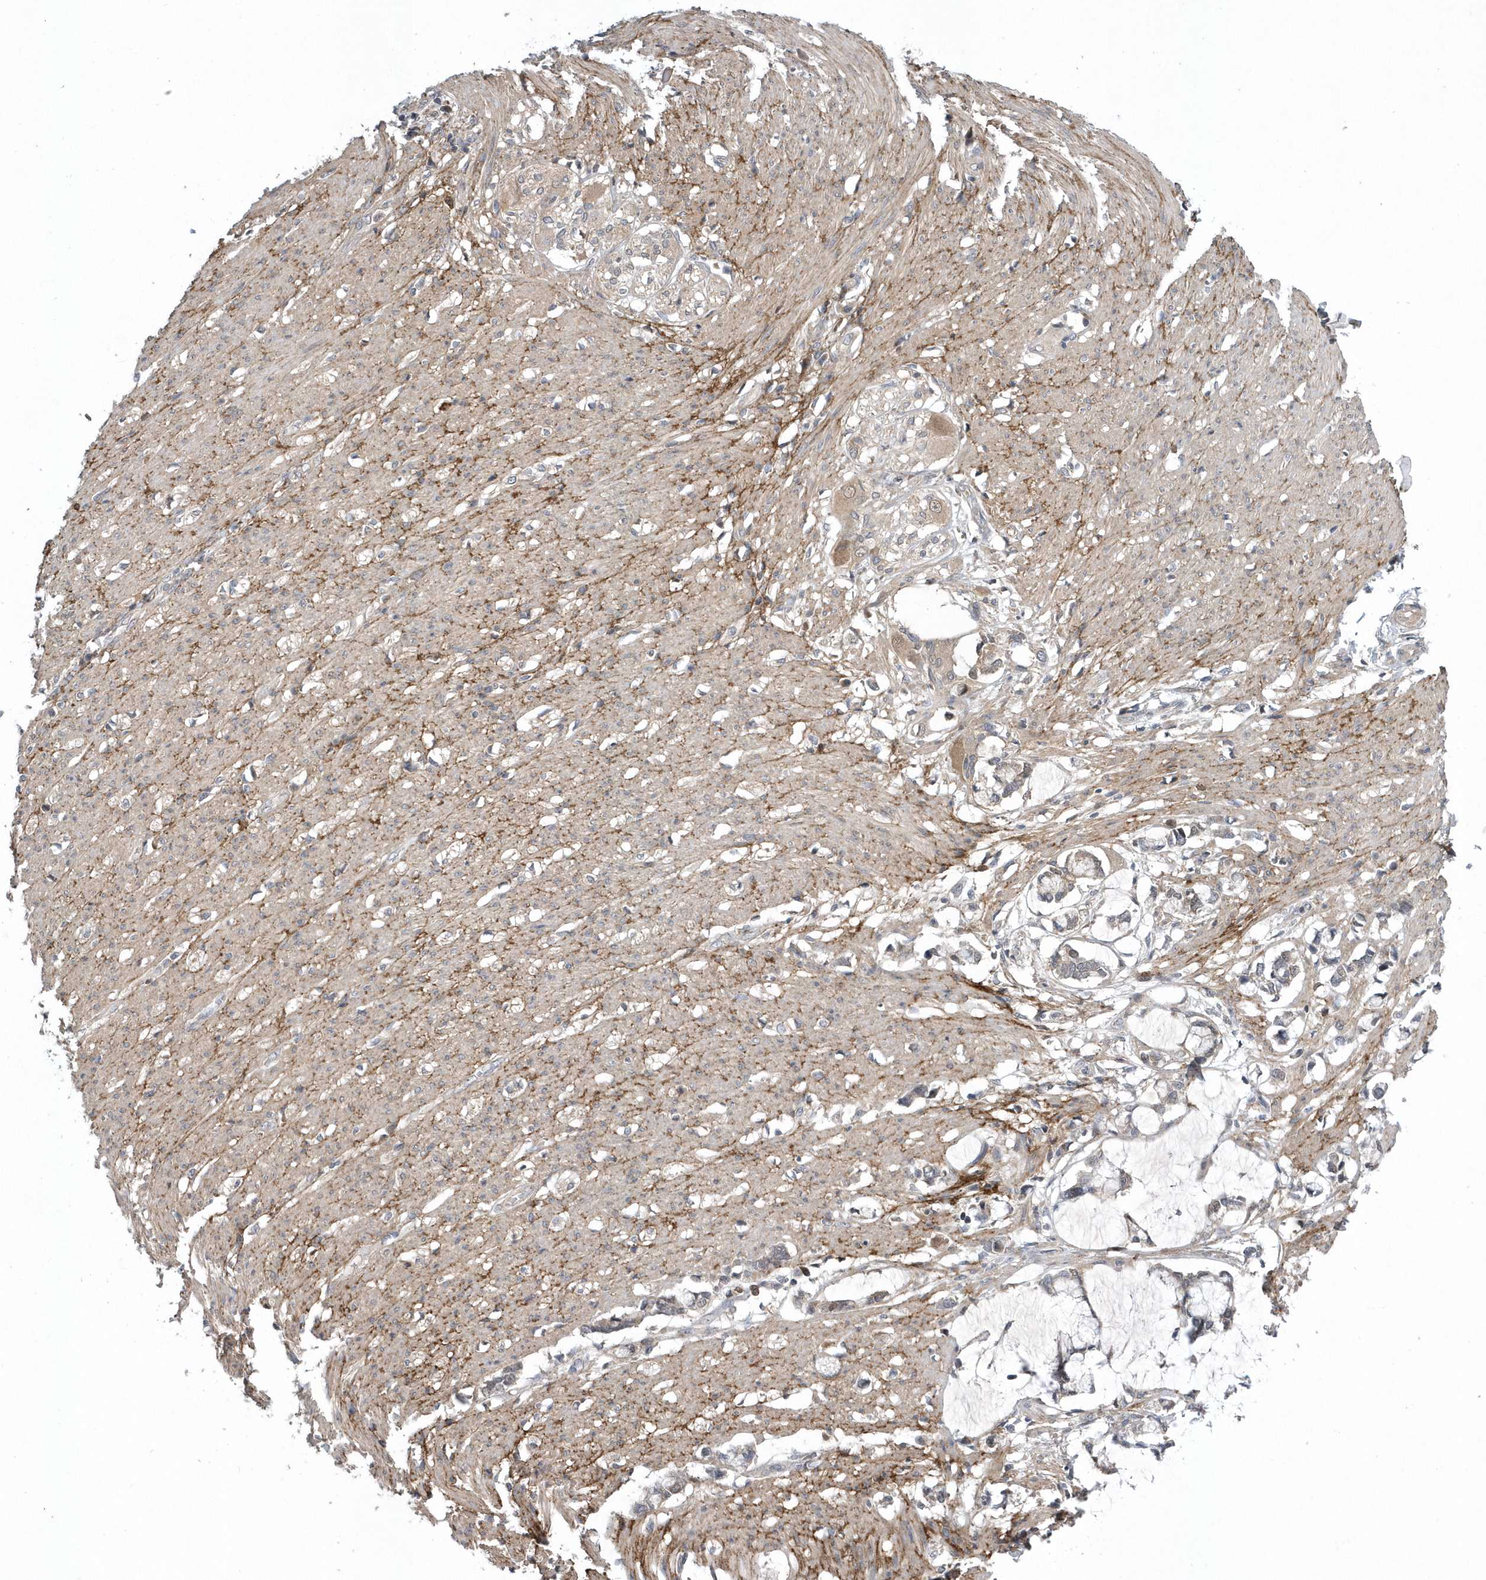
{"staining": {"intensity": "weak", "quantity": ">75%", "location": "cytoplasmic/membranous"}, "tissue": "smooth muscle", "cell_type": "Smooth muscle cells", "image_type": "normal", "snomed": [{"axis": "morphology", "description": "Normal tissue, NOS"}, {"axis": "morphology", "description": "Adenocarcinoma, NOS"}, {"axis": "topography", "description": "Colon"}, {"axis": "topography", "description": "Peripheral nerve tissue"}], "caption": "Smooth muscle cells show low levels of weak cytoplasmic/membranous expression in about >75% of cells in unremarkable human smooth muscle.", "gene": "HMGCS1", "patient": {"sex": "male", "age": 14}}